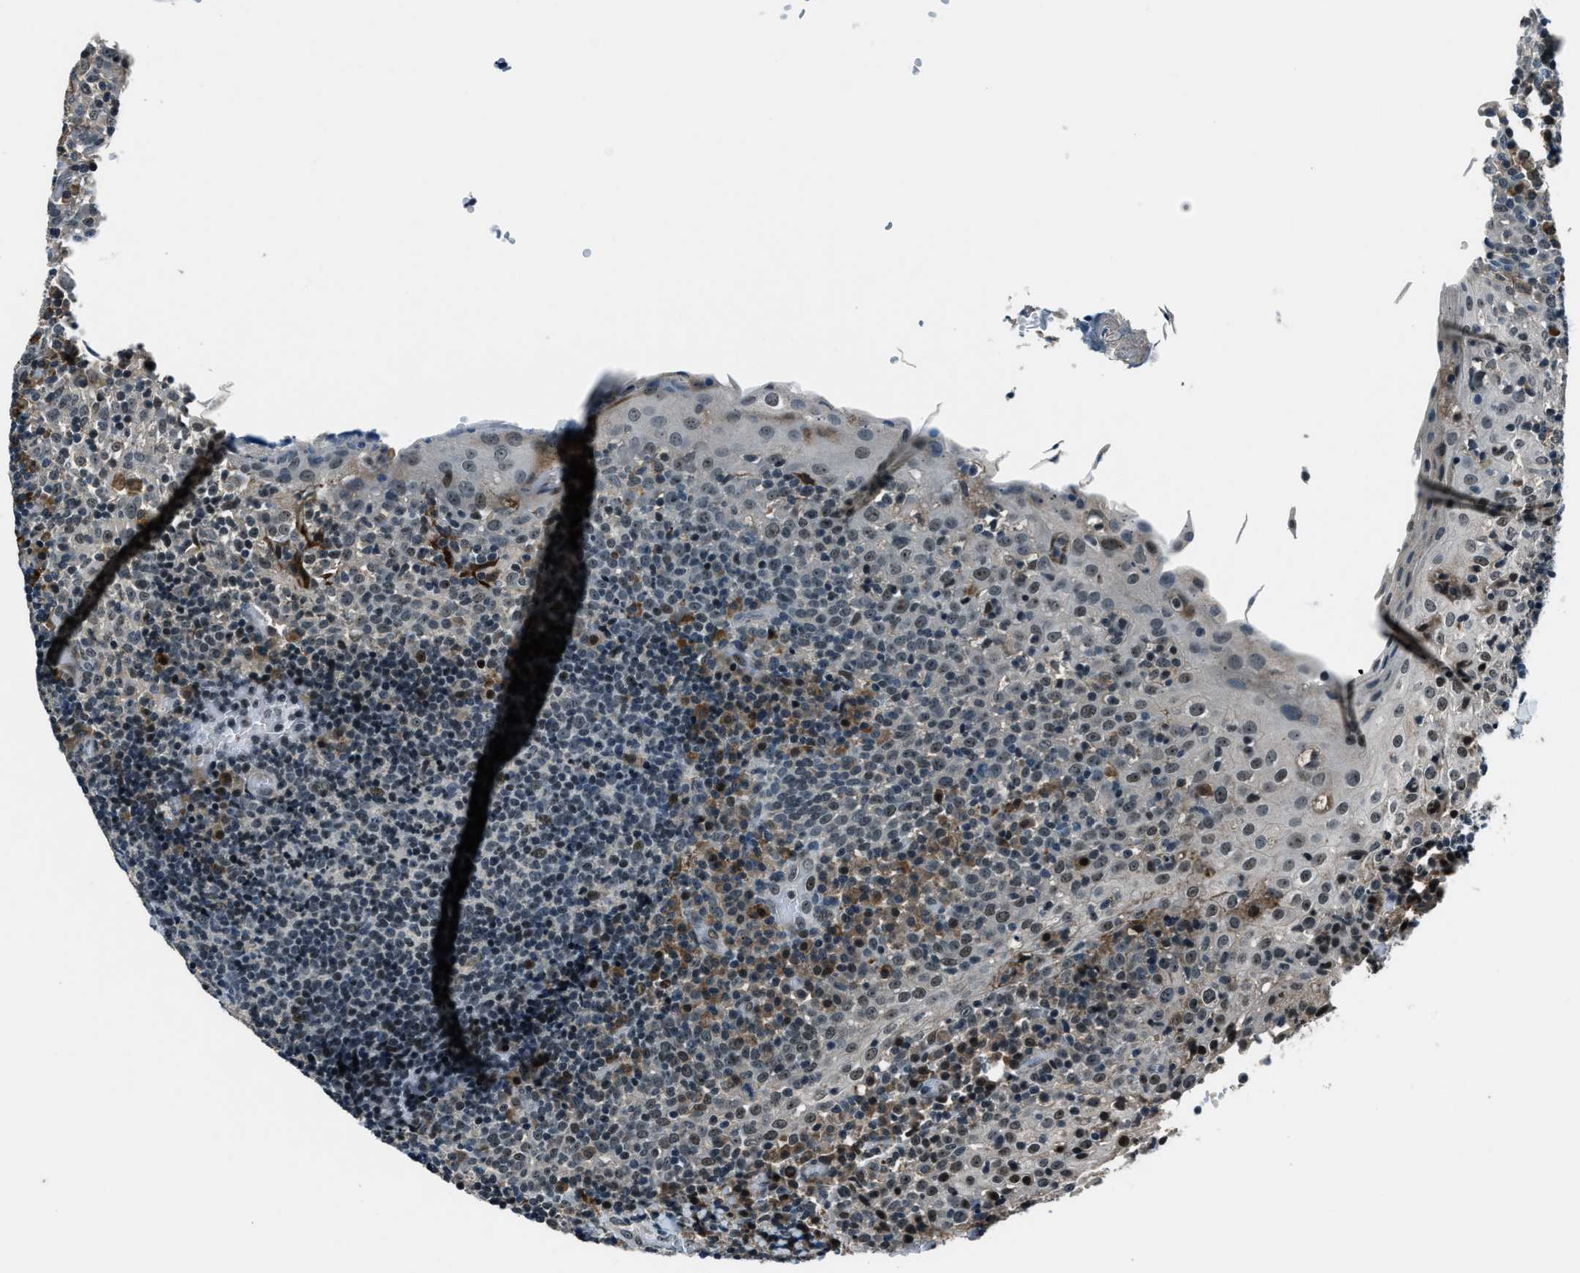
{"staining": {"intensity": "moderate", "quantity": "<25%", "location": "cytoplasmic/membranous,nuclear"}, "tissue": "tonsil", "cell_type": "Germinal center cells", "image_type": "normal", "snomed": [{"axis": "morphology", "description": "Normal tissue, NOS"}, {"axis": "topography", "description": "Tonsil"}], "caption": "This is an image of immunohistochemistry (IHC) staining of unremarkable tonsil, which shows moderate positivity in the cytoplasmic/membranous,nuclear of germinal center cells.", "gene": "ACTL9", "patient": {"sex": "female", "age": 19}}